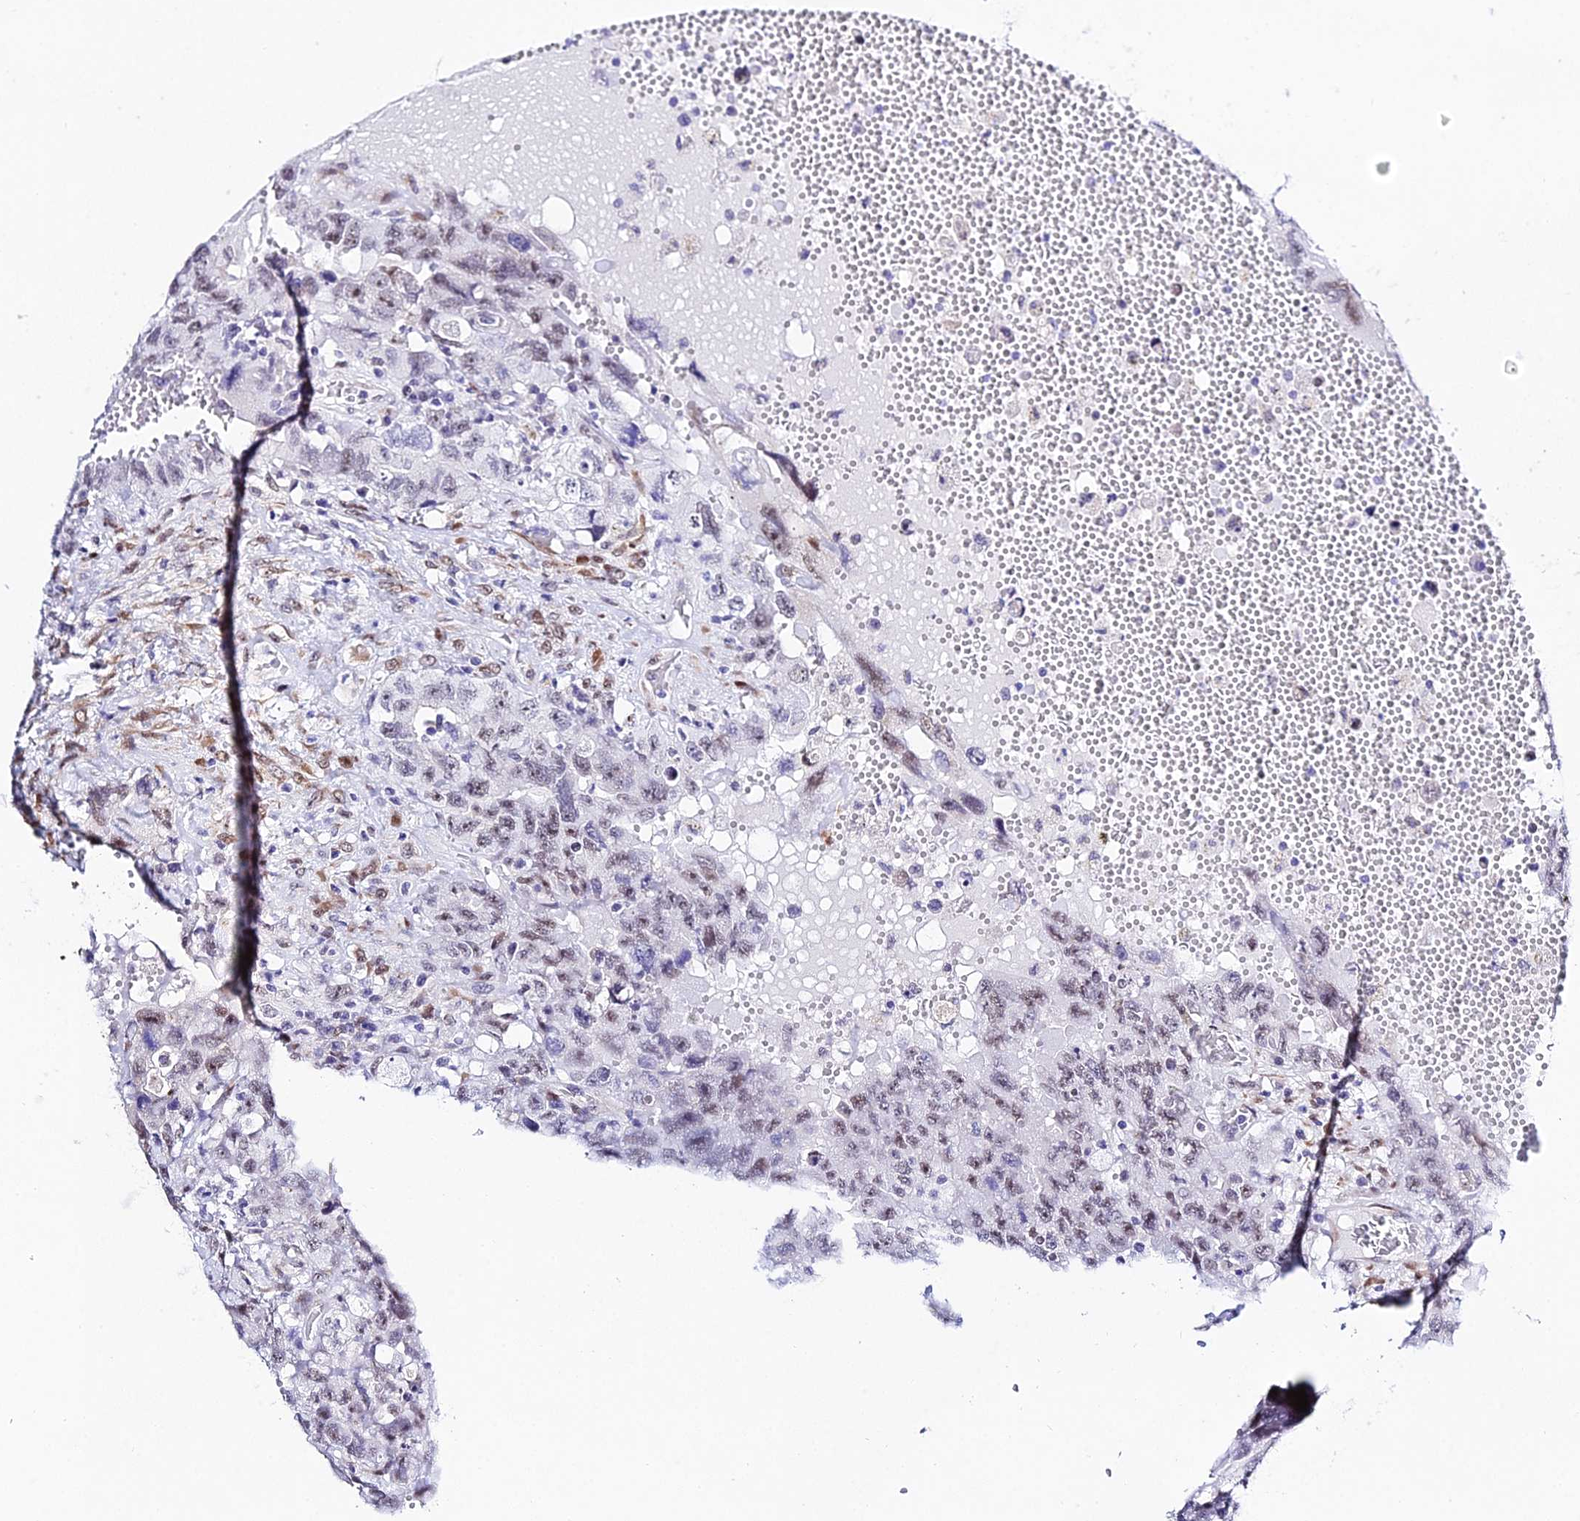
{"staining": {"intensity": "weak", "quantity": "25%-75%", "location": "nuclear"}, "tissue": "testis cancer", "cell_type": "Tumor cells", "image_type": "cancer", "snomed": [{"axis": "morphology", "description": "Carcinoma, Embryonal, NOS"}, {"axis": "topography", "description": "Testis"}], "caption": "Weak nuclear staining is seen in approximately 25%-75% of tumor cells in testis cancer (embryonal carcinoma).", "gene": "POFUT2", "patient": {"sex": "male", "age": 26}}